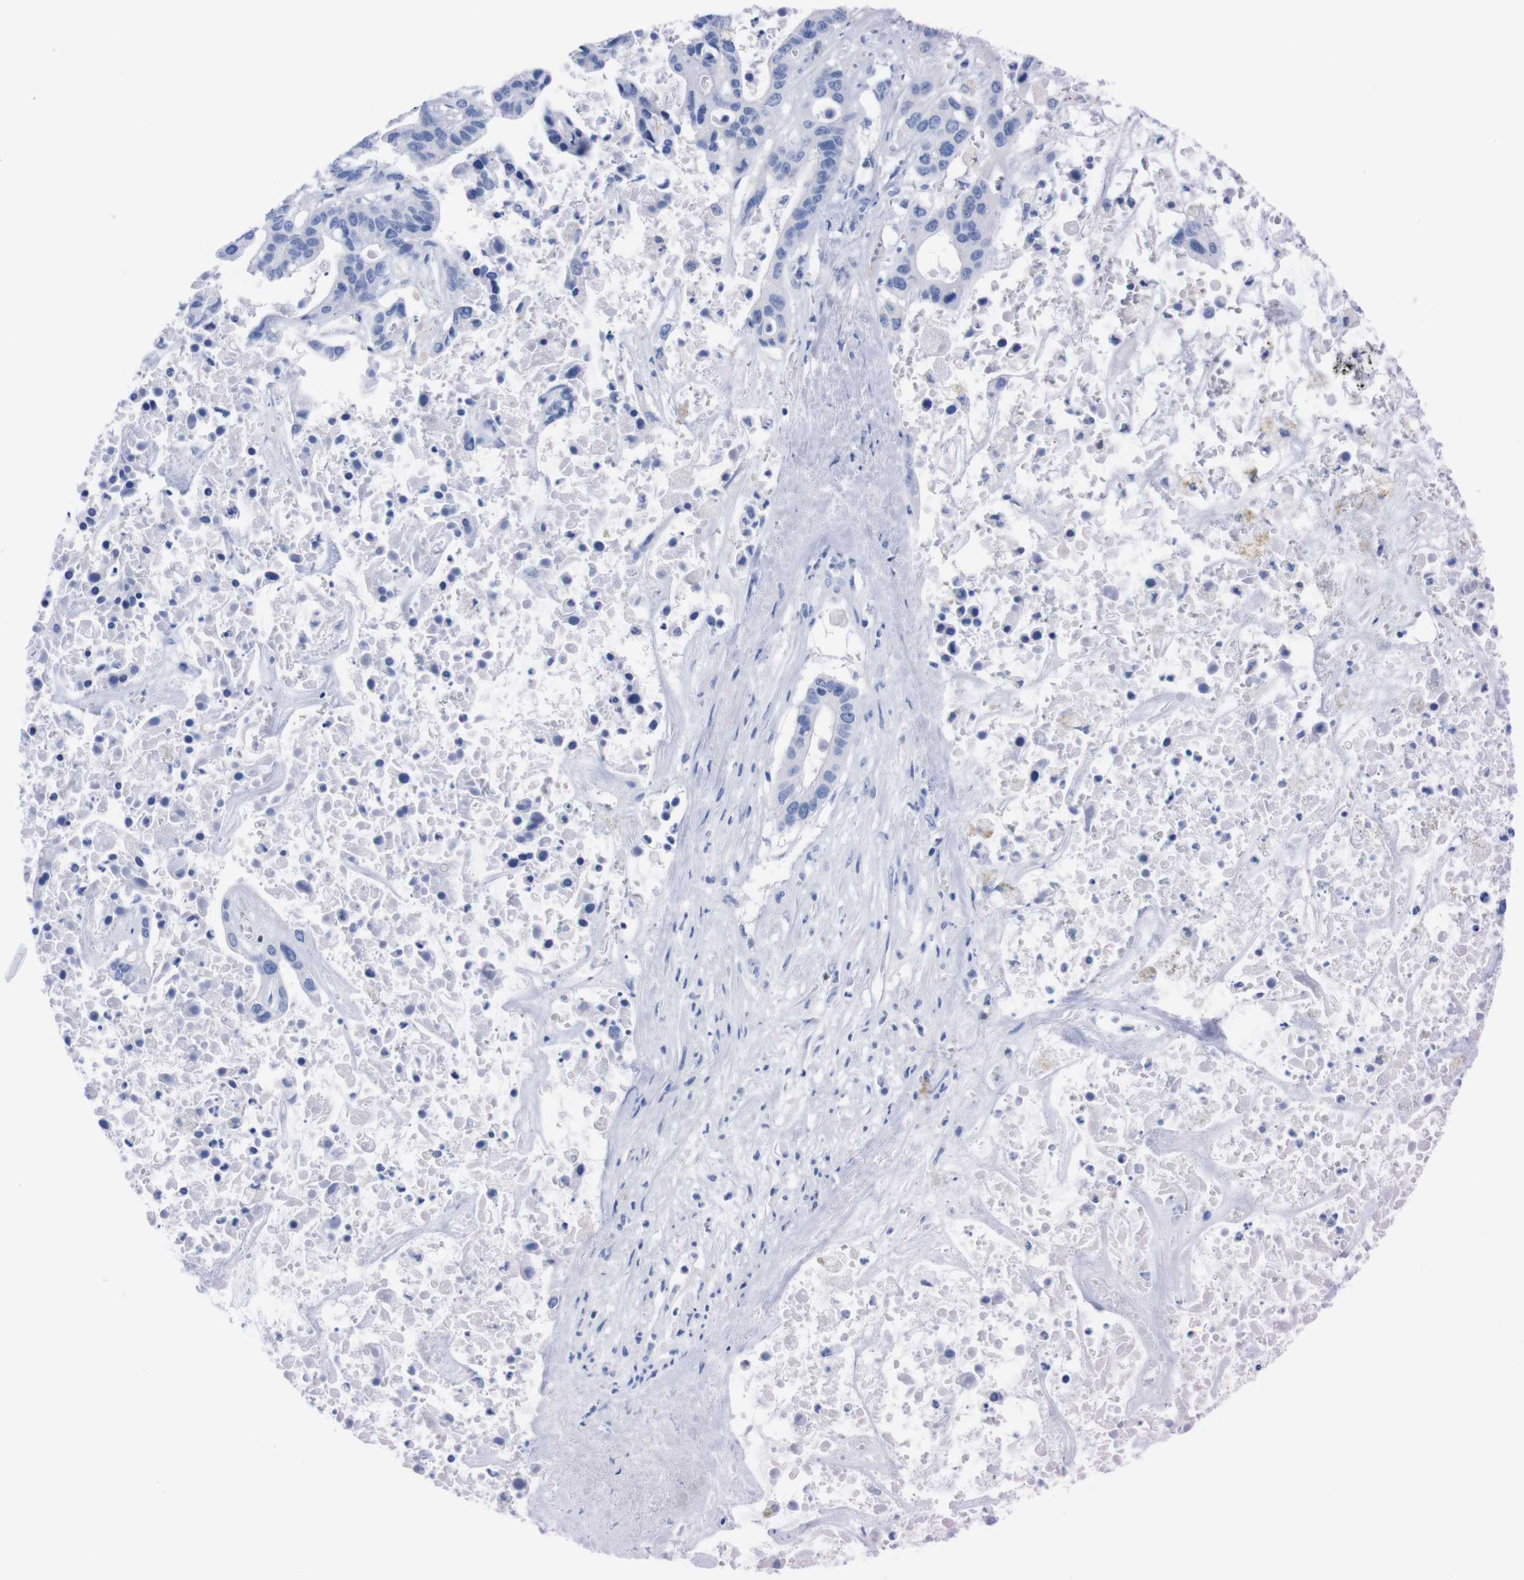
{"staining": {"intensity": "negative", "quantity": "none", "location": "none"}, "tissue": "liver cancer", "cell_type": "Tumor cells", "image_type": "cancer", "snomed": [{"axis": "morphology", "description": "Cholangiocarcinoma"}, {"axis": "topography", "description": "Liver"}], "caption": "Protein analysis of liver cancer (cholangiocarcinoma) exhibits no significant staining in tumor cells.", "gene": "P2RY12", "patient": {"sex": "female", "age": 65}}